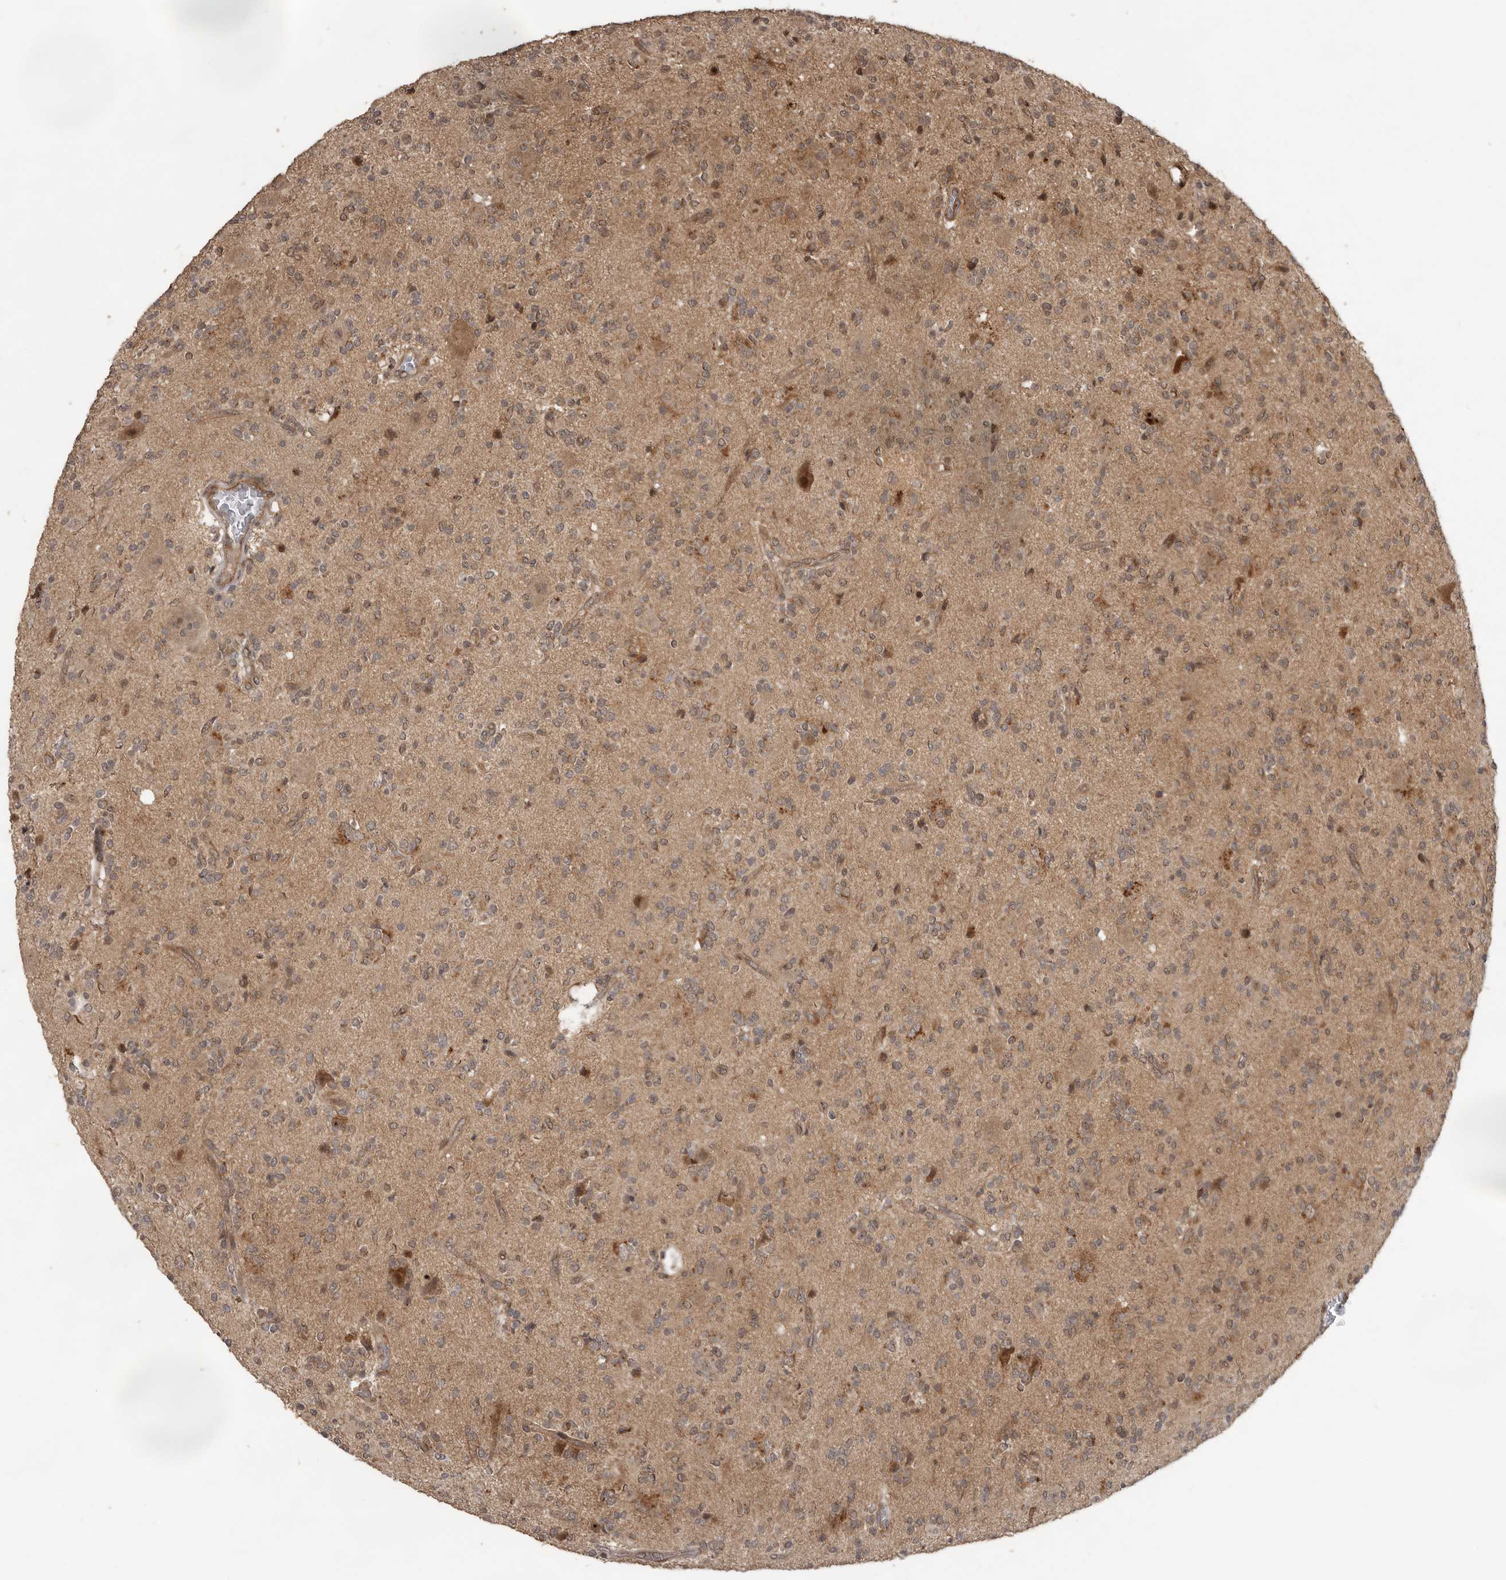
{"staining": {"intensity": "weak", "quantity": "25%-75%", "location": "cytoplasmic/membranous"}, "tissue": "glioma", "cell_type": "Tumor cells", "image_type": "cancer", "snomed": [{"axis": "morphology", "description": "Glioma, malignant, High grade"}, {"axis": "topography", "description": "Brain"}], "caption": "The photomicrograph exhibits staining of high-grade glioma (malignant), revealing weak cytoplasmic/membranous protein positivity (brown color) within tumor cells.", "gene": "CEP350", "patient": {"sex": "male", "age": 34}}